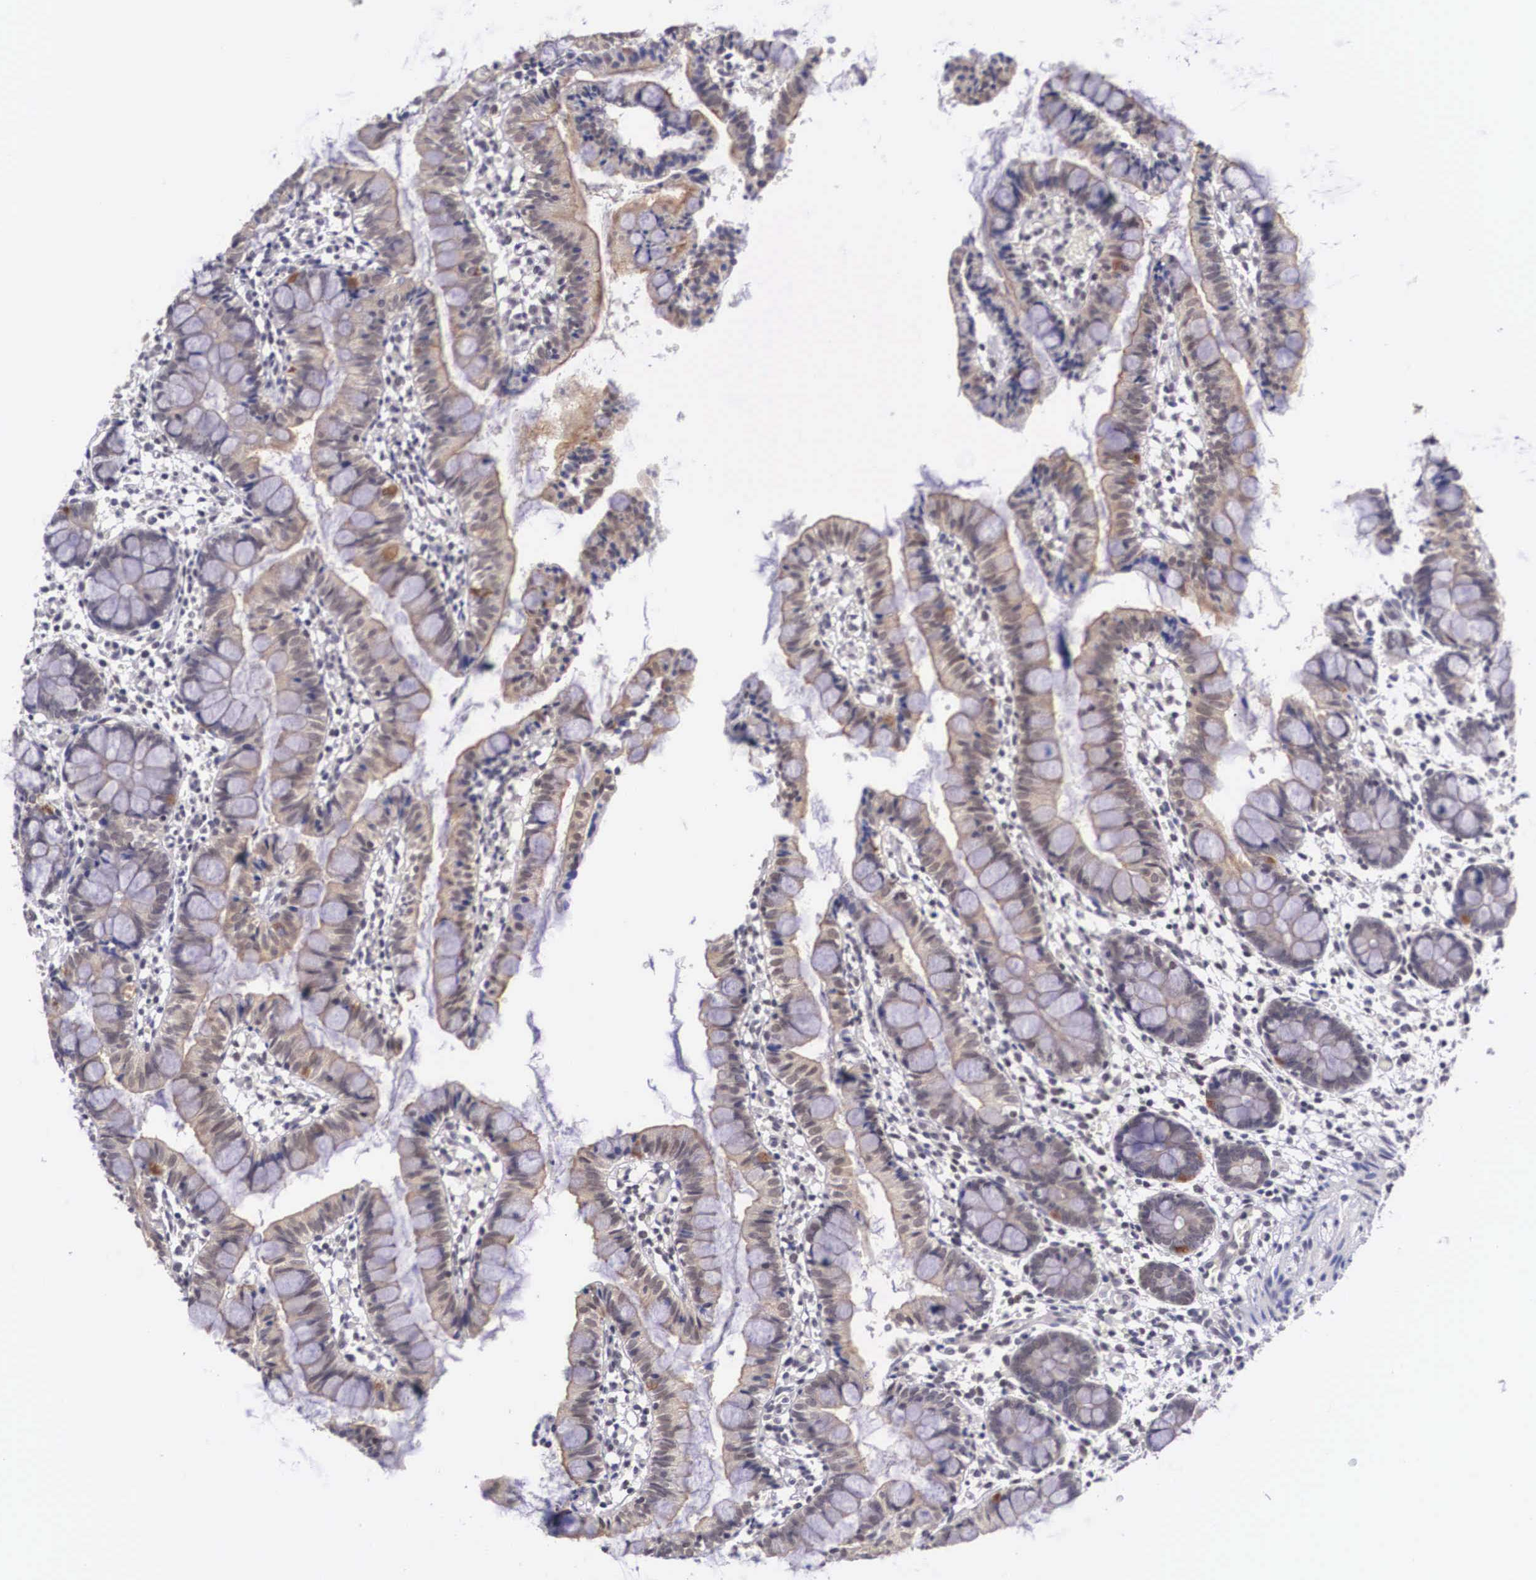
{"staining": {"intensity": "moderate", "quantity": ">75%", "location": "cytoplasmic/membranous,nuclear"}, "tissue": "small intestine", "cell_type": "Glandular cells", "image_type": "normal", "snomed": [{"axis": "morphology", "description": "Normal tissue, NOS"}, {"axis": "topography", "description": "Small intestine"}], "caption": "DAB immunohistochemical staining of benign small intestine reveals moderate cytoplasmic/membranous,nuclear protein positivity in approximately >75% of glandular cells.", "gene": "NINL", "patient": {"sex": "male", "age": 1}}